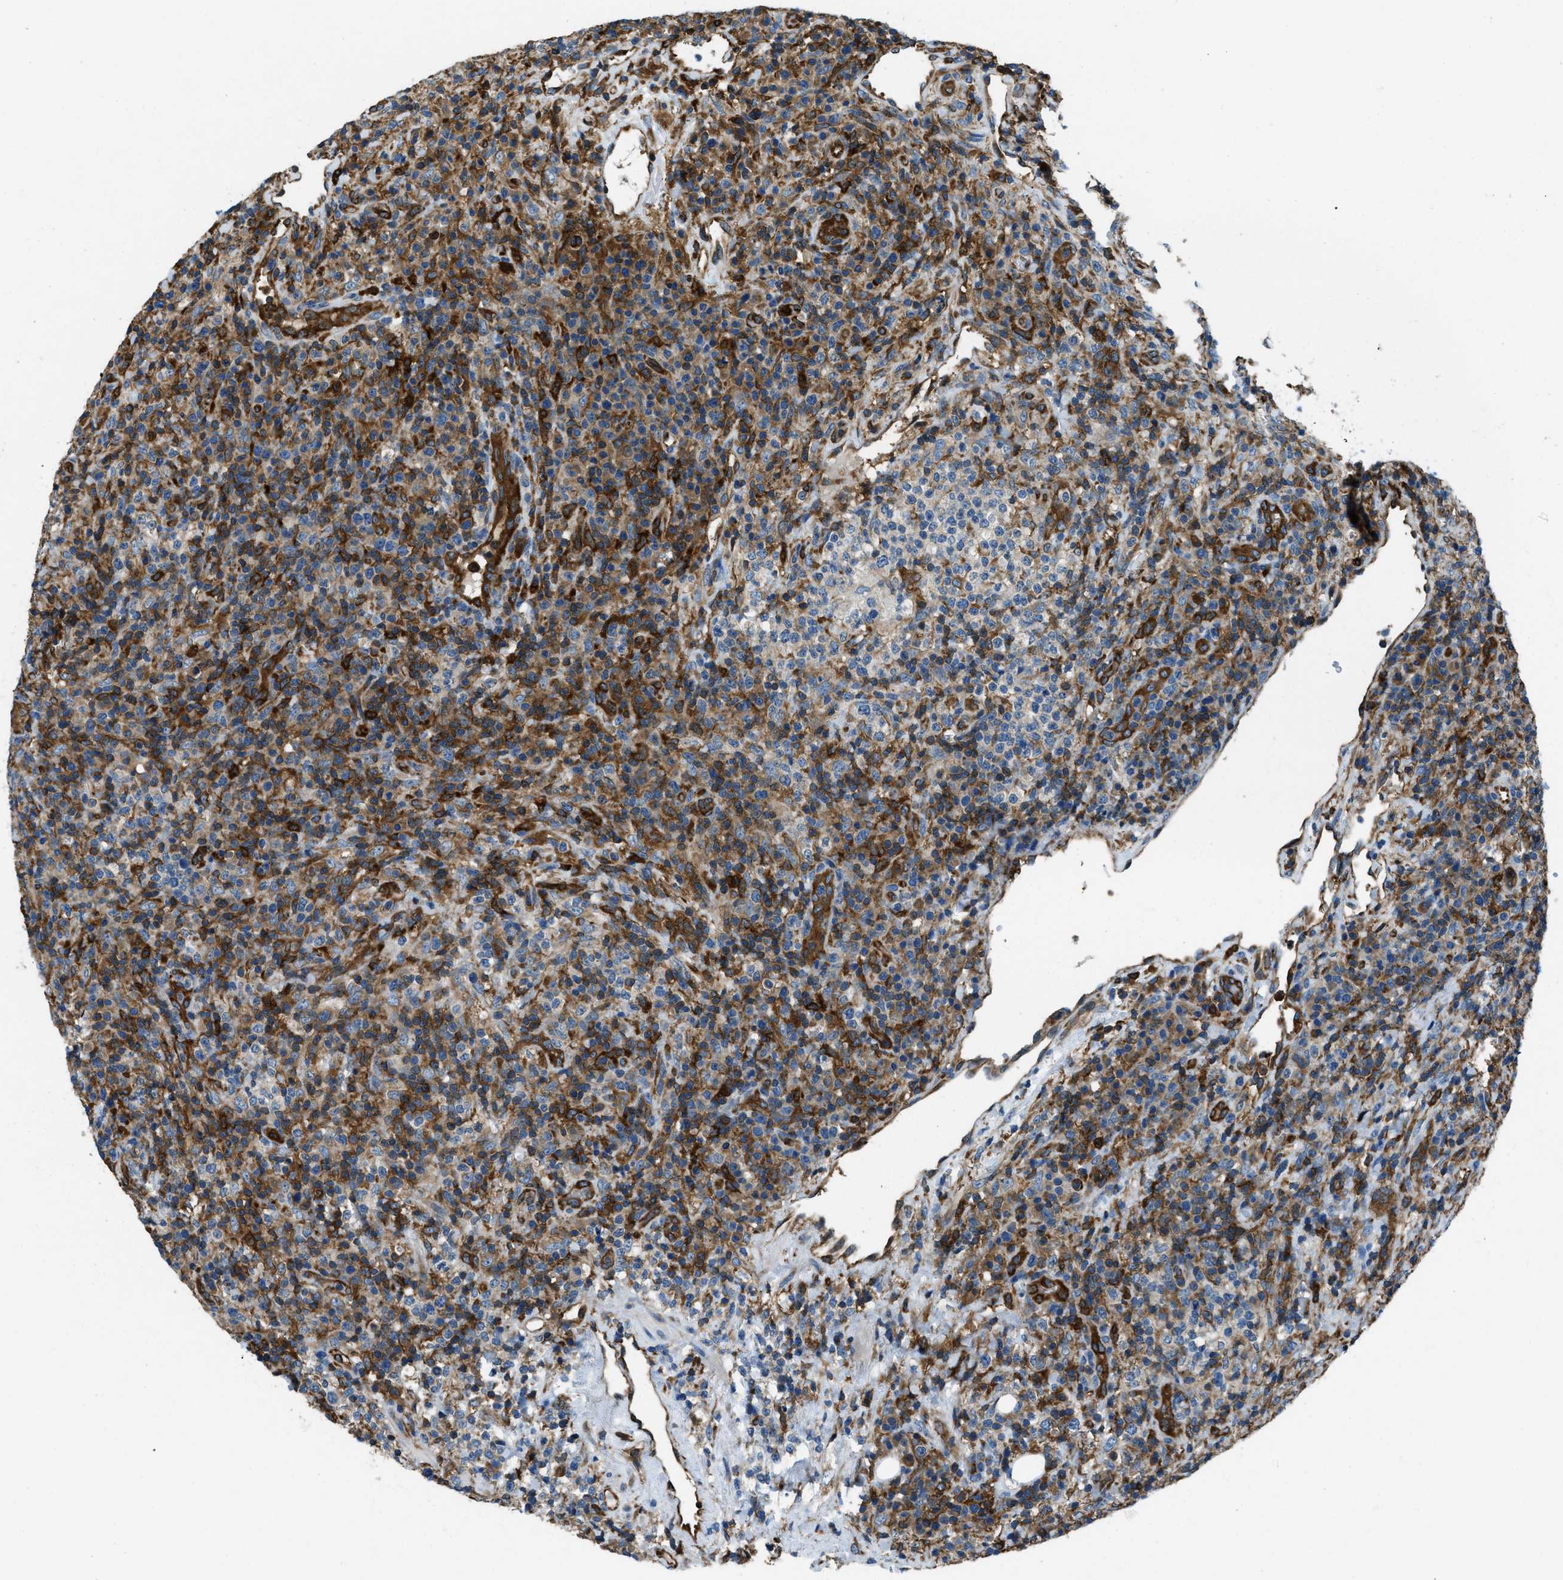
{"staining": {"intensity": "moderate", "quantity": "25%-75%", "location": "cytoplasmic/membranous"}, "tissue": "lymphoma", "cell_type": "Tumor cells", "image_type": "cancer", "snomed": [{"axis": "morphology", "description": "Malignant lymphoma, non-Hodgkin's type, High grade"}, {"axis": "topography", "description": "Lymph node"}], "caption": "Immunohistochemical staining of human lymphoma displays medium levels of moderate cytoplasmic/membranous positivity in about 25%-75% of tumor cells.", "gene": "GIMAP8", "patient": {"sex": "female", "age": 76}}